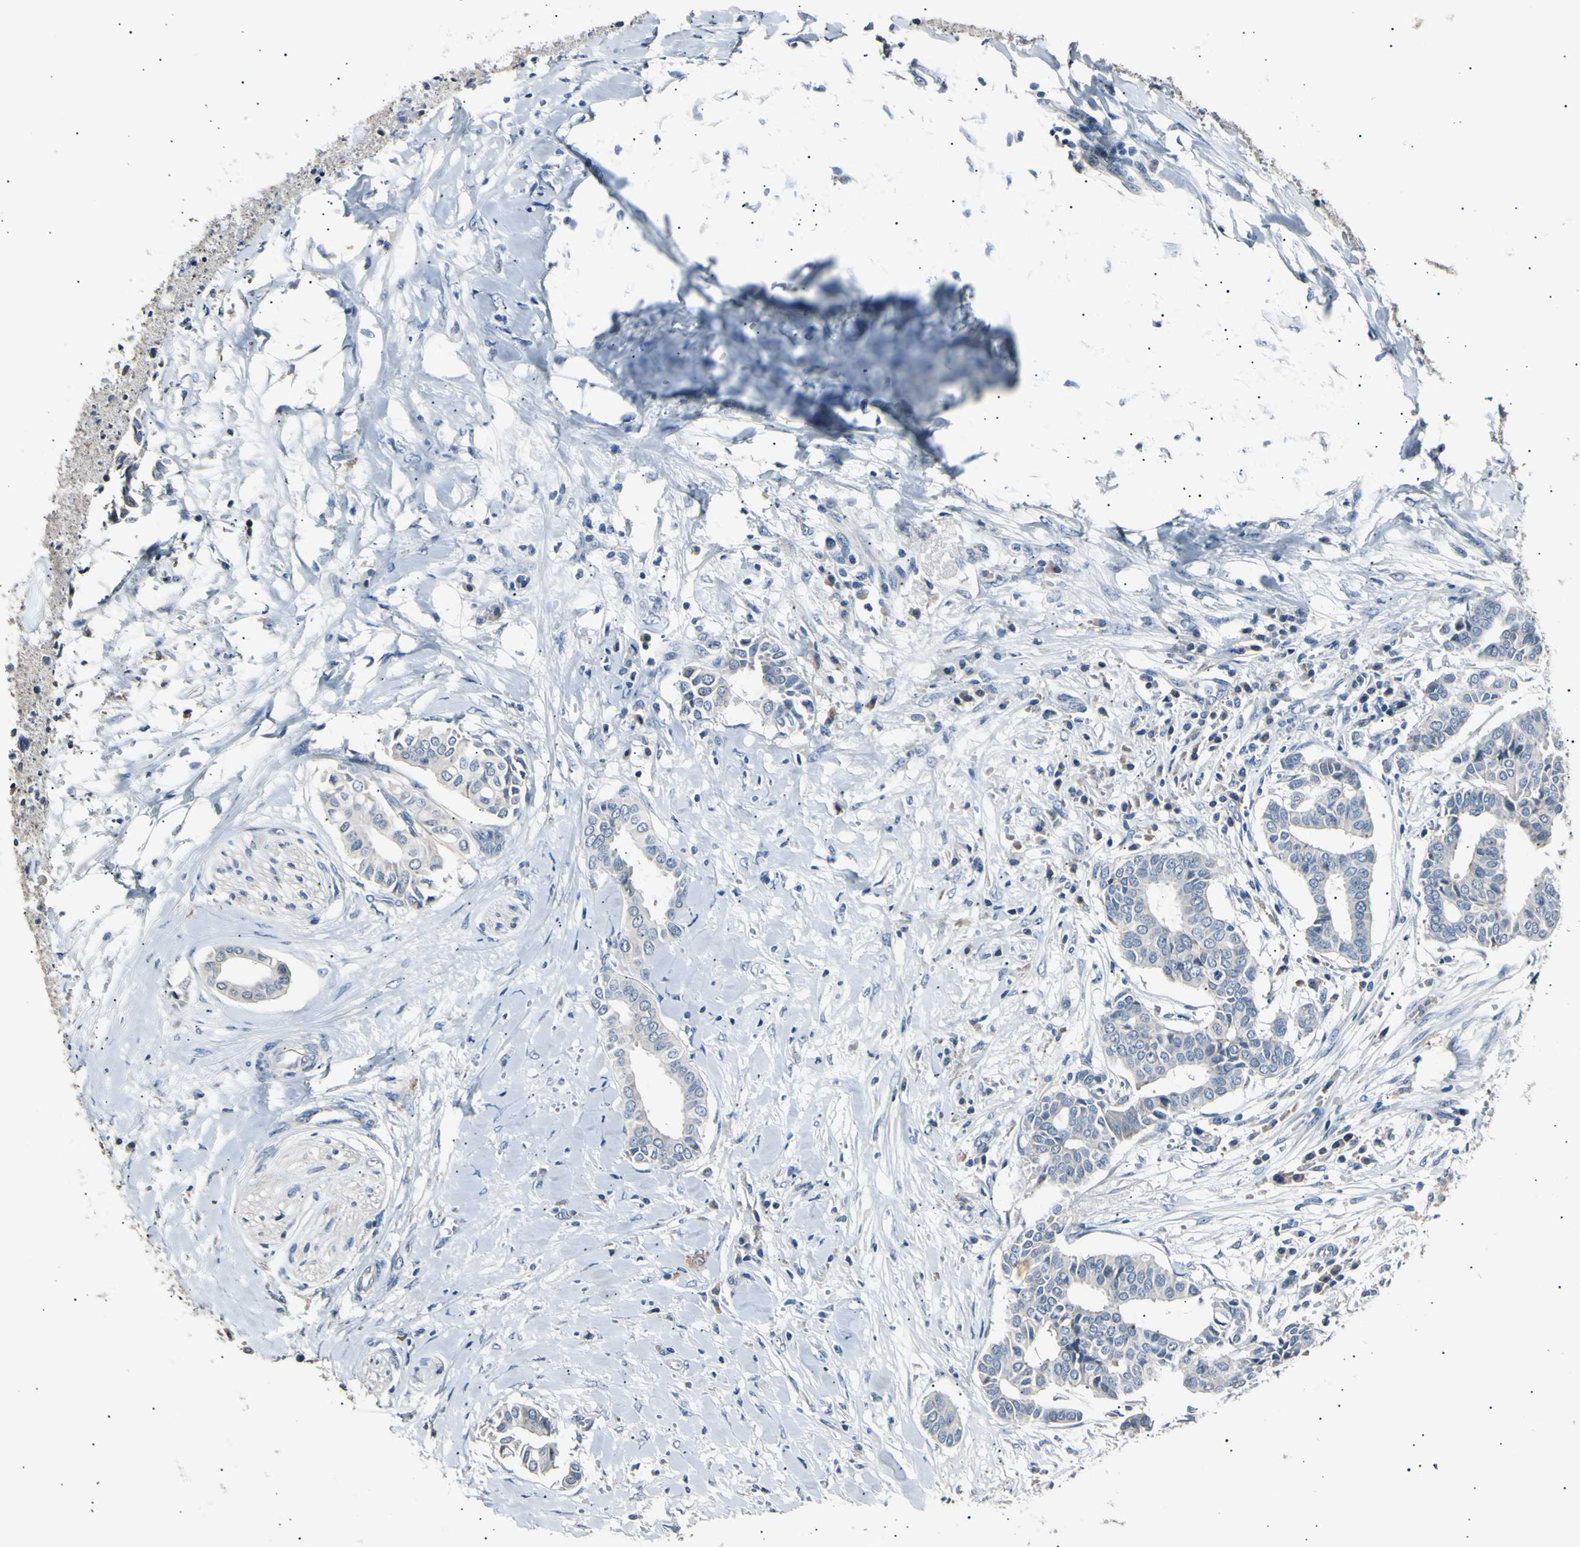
{"staining": {"intensity": "negative", "quantity": "none", "location": "none"}, "tissue": "head and neck cancer", "cell_type": "Tumor cells", "image_type": "cancer", "snomed": [{"axis": "morphology", "description": "Adenocarcinoma, NOS"}, {"axis": "topography", "description": "Salivary gland"}, {"axis": "topography", "description": "Head-Neck"}], "caption": "DAB (3,3'-diaminobenzidine) immunohistochemical staining of human head and neck cancer (adenocarcinoma) shows no significant positivity in tumor cells.", "gene": "LDLR", "patient": {"sex": "female", "age": 59}}